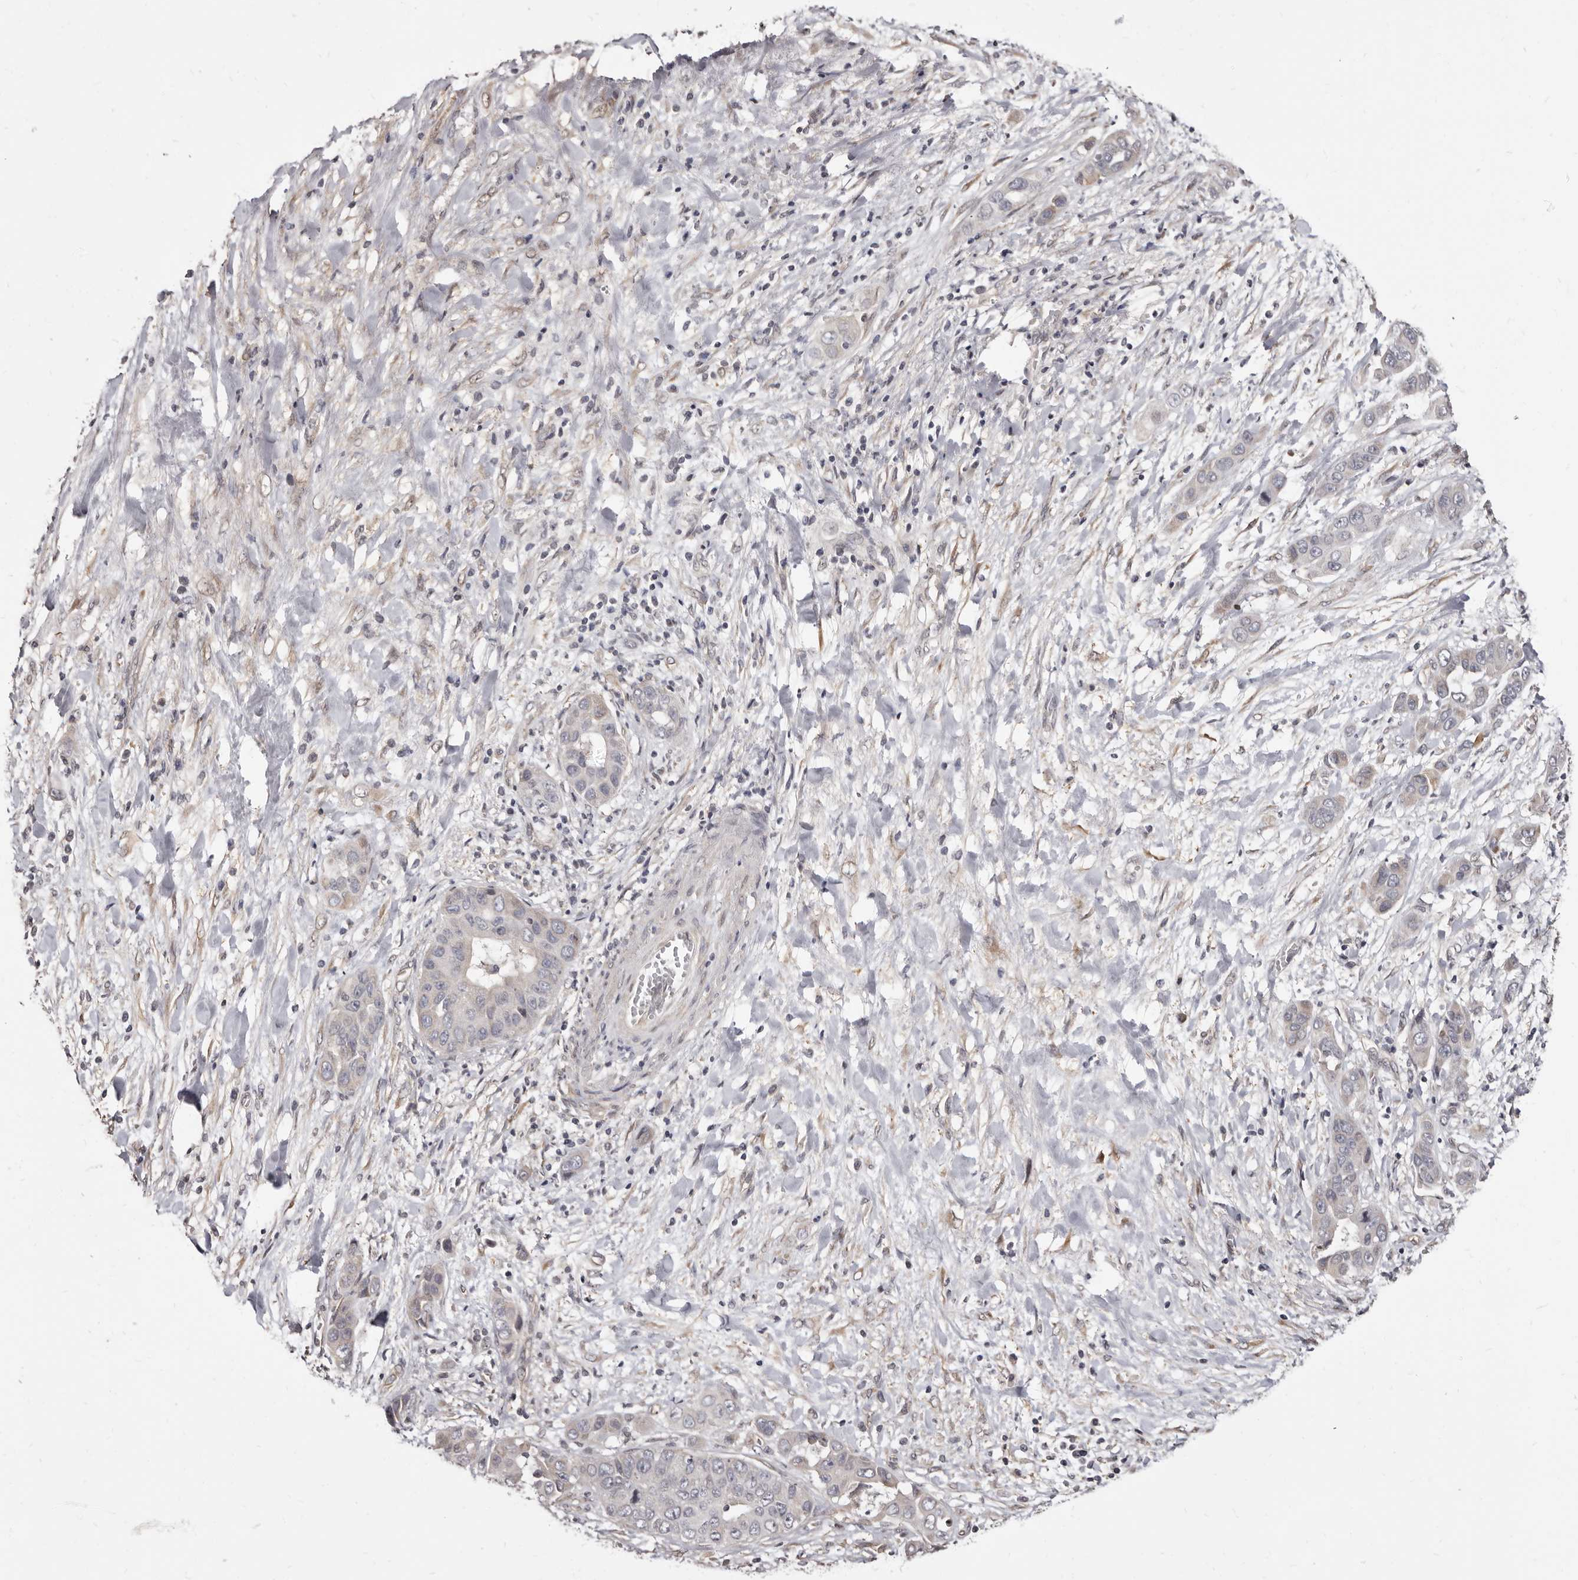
{"staining": {"intensity": "negative", "quantity": "none", "location": "none"}, "tissue": "liver cancer", "cell_type": "Tumor cells", "image_type": "cancer", "snomed": [{"axis": "morphology", "description": "Cholangiocarcinoma"}, {"axis": "topography", "description": "Liver"}], "caption": "The IHC histopathology image has no significant positivity in tumor cells of cholangiocarcinoma (liver) tissue.", "gene": "KHDRBS2", "patient": {"sex": "female", "age": 52}}